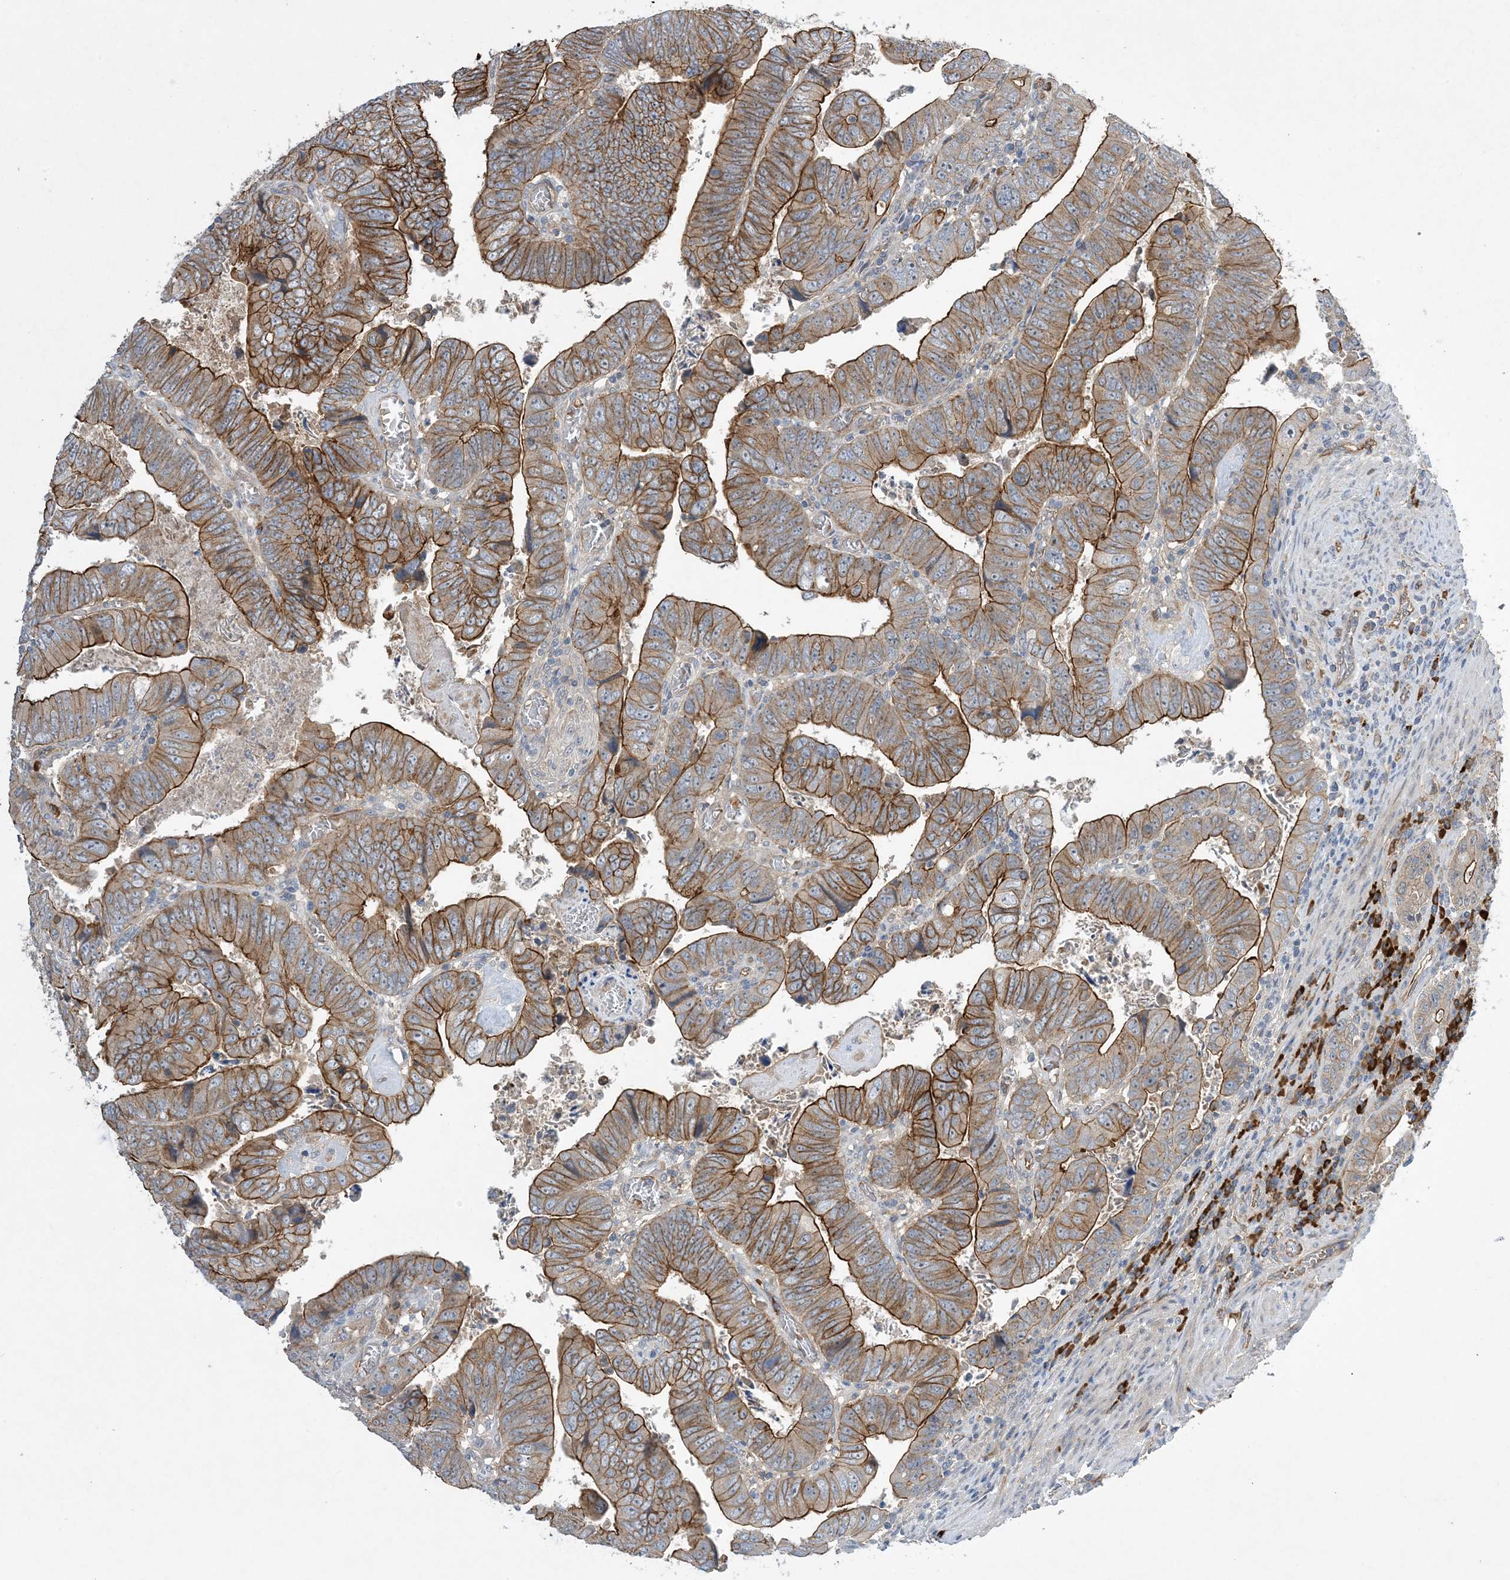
{"staining": {"intensity": "strong", "quantity": ">75%", "location": "cytoplasmic/membranous"}, "tissue": "colorectal cancer", "cell_type": "Tumor cells", "image_type": "cancer", "snomed": [{"axis": "morphology", "description": "Normal tissue, NOS"}, {"axis": "morphology", "description": "Adenocarcinoma, NOS"}, {"axis": "topography", "description": "Rectum"}], "caption": "DAB immunohistochemical staining of colorectal cancer demonstrates strong cytoplasmic/membranous protein expression in about >75% of tumor cells. (Stains: DAB (3,3'-diaminobenzidine) in brown, nuclei in blue, Microscopy: brightfield microscopy at high magnification).", "gene": "AOC1", "patient": {"sex": "female", "age": 65}}